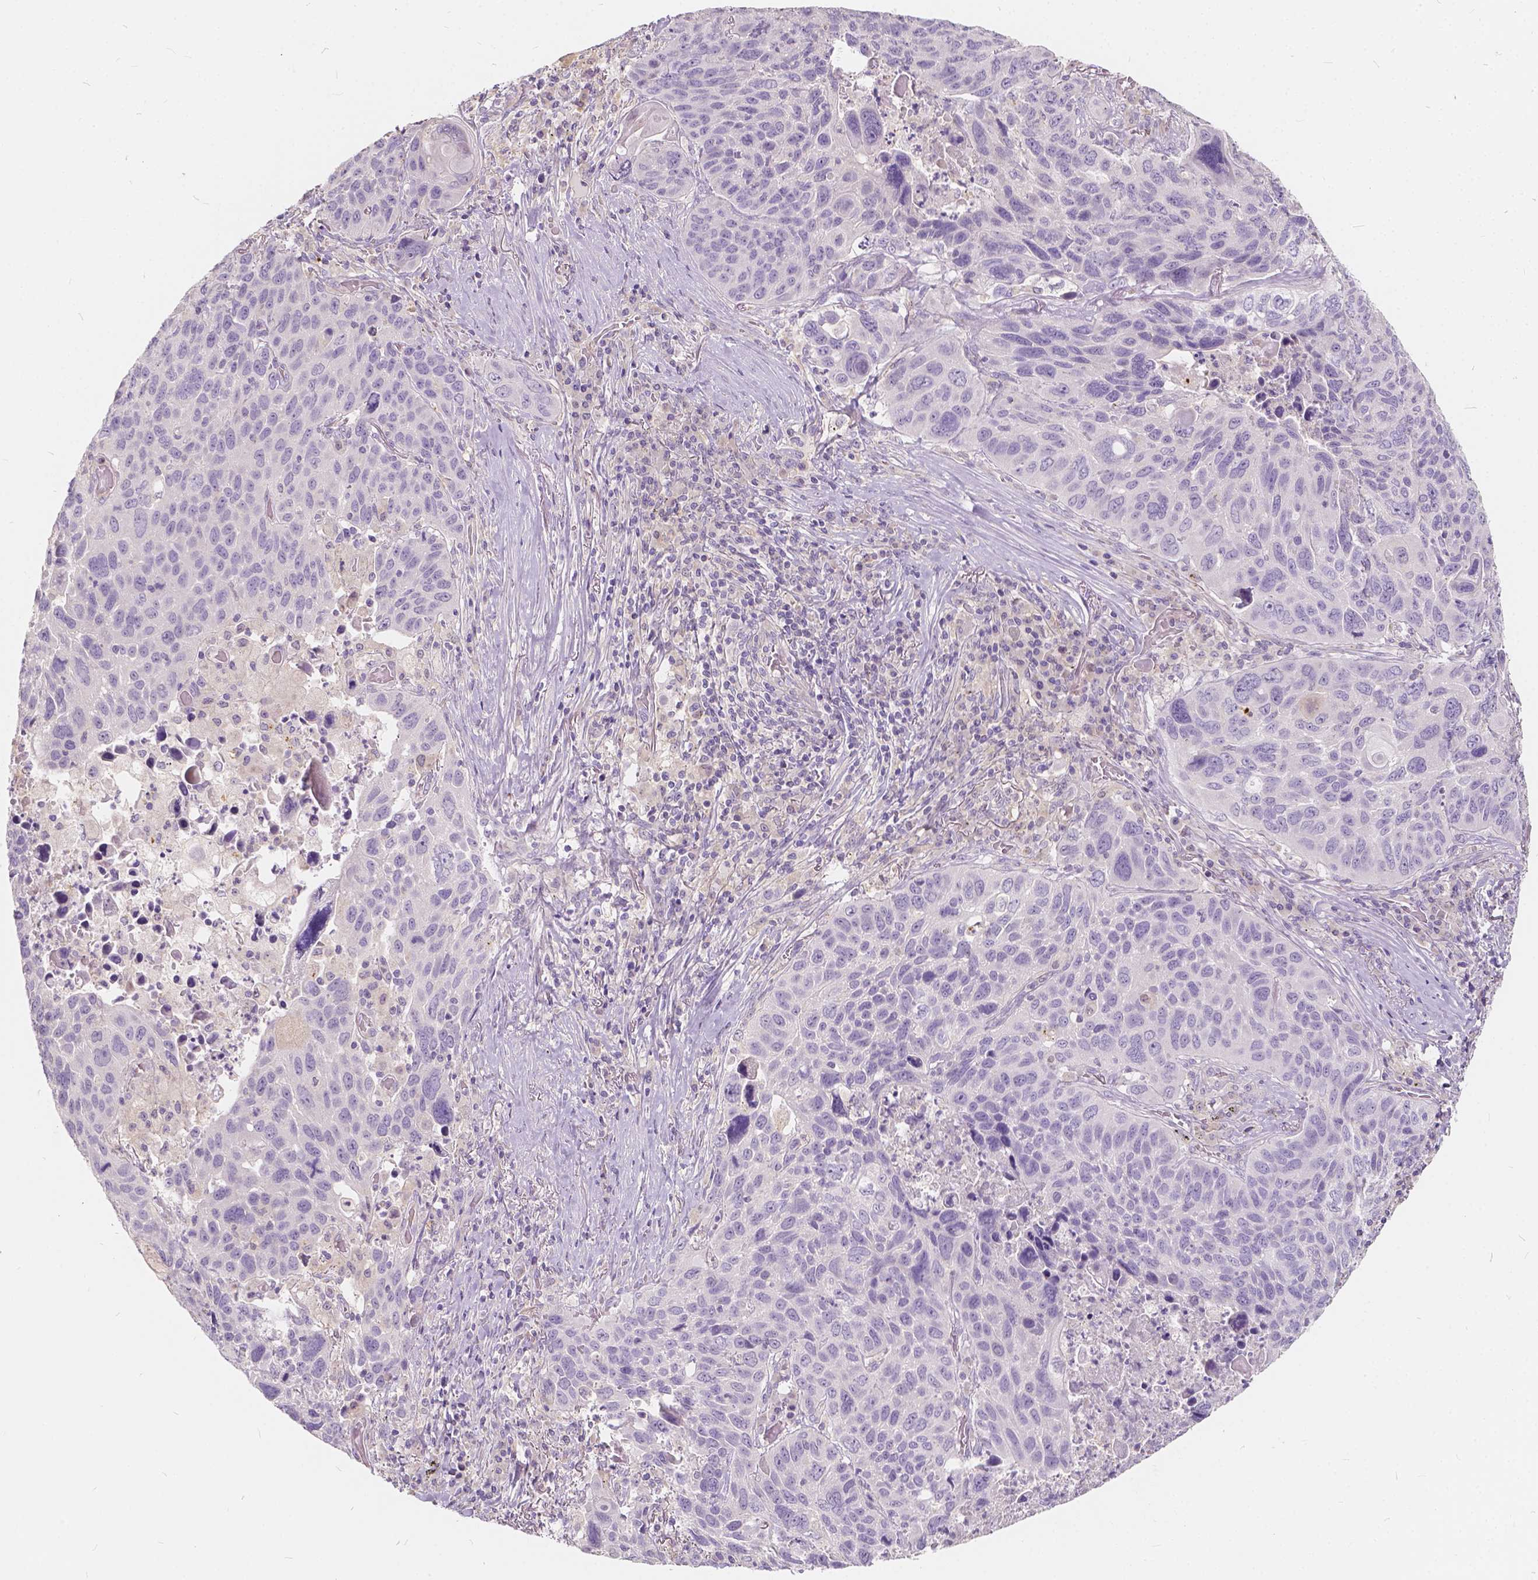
{"staining": {"intensity": "negative", "quantity": "none", "location": "none"}, "tissue": "lung cancer", "cell_type": "Tumor cells", "image_type": "cancer", "snomed": [{"axis": "morphology", "description": "Squamous cell carcinoma, NOS"}, {"axis": "topography", "description": "Lung"}], "caption": "Immunohistochemistry (IHC) of lung cancer reveals no staining in tumor cells.", "gene": "KIAA0513", "patient": {"sex": "male", "age": 68}}